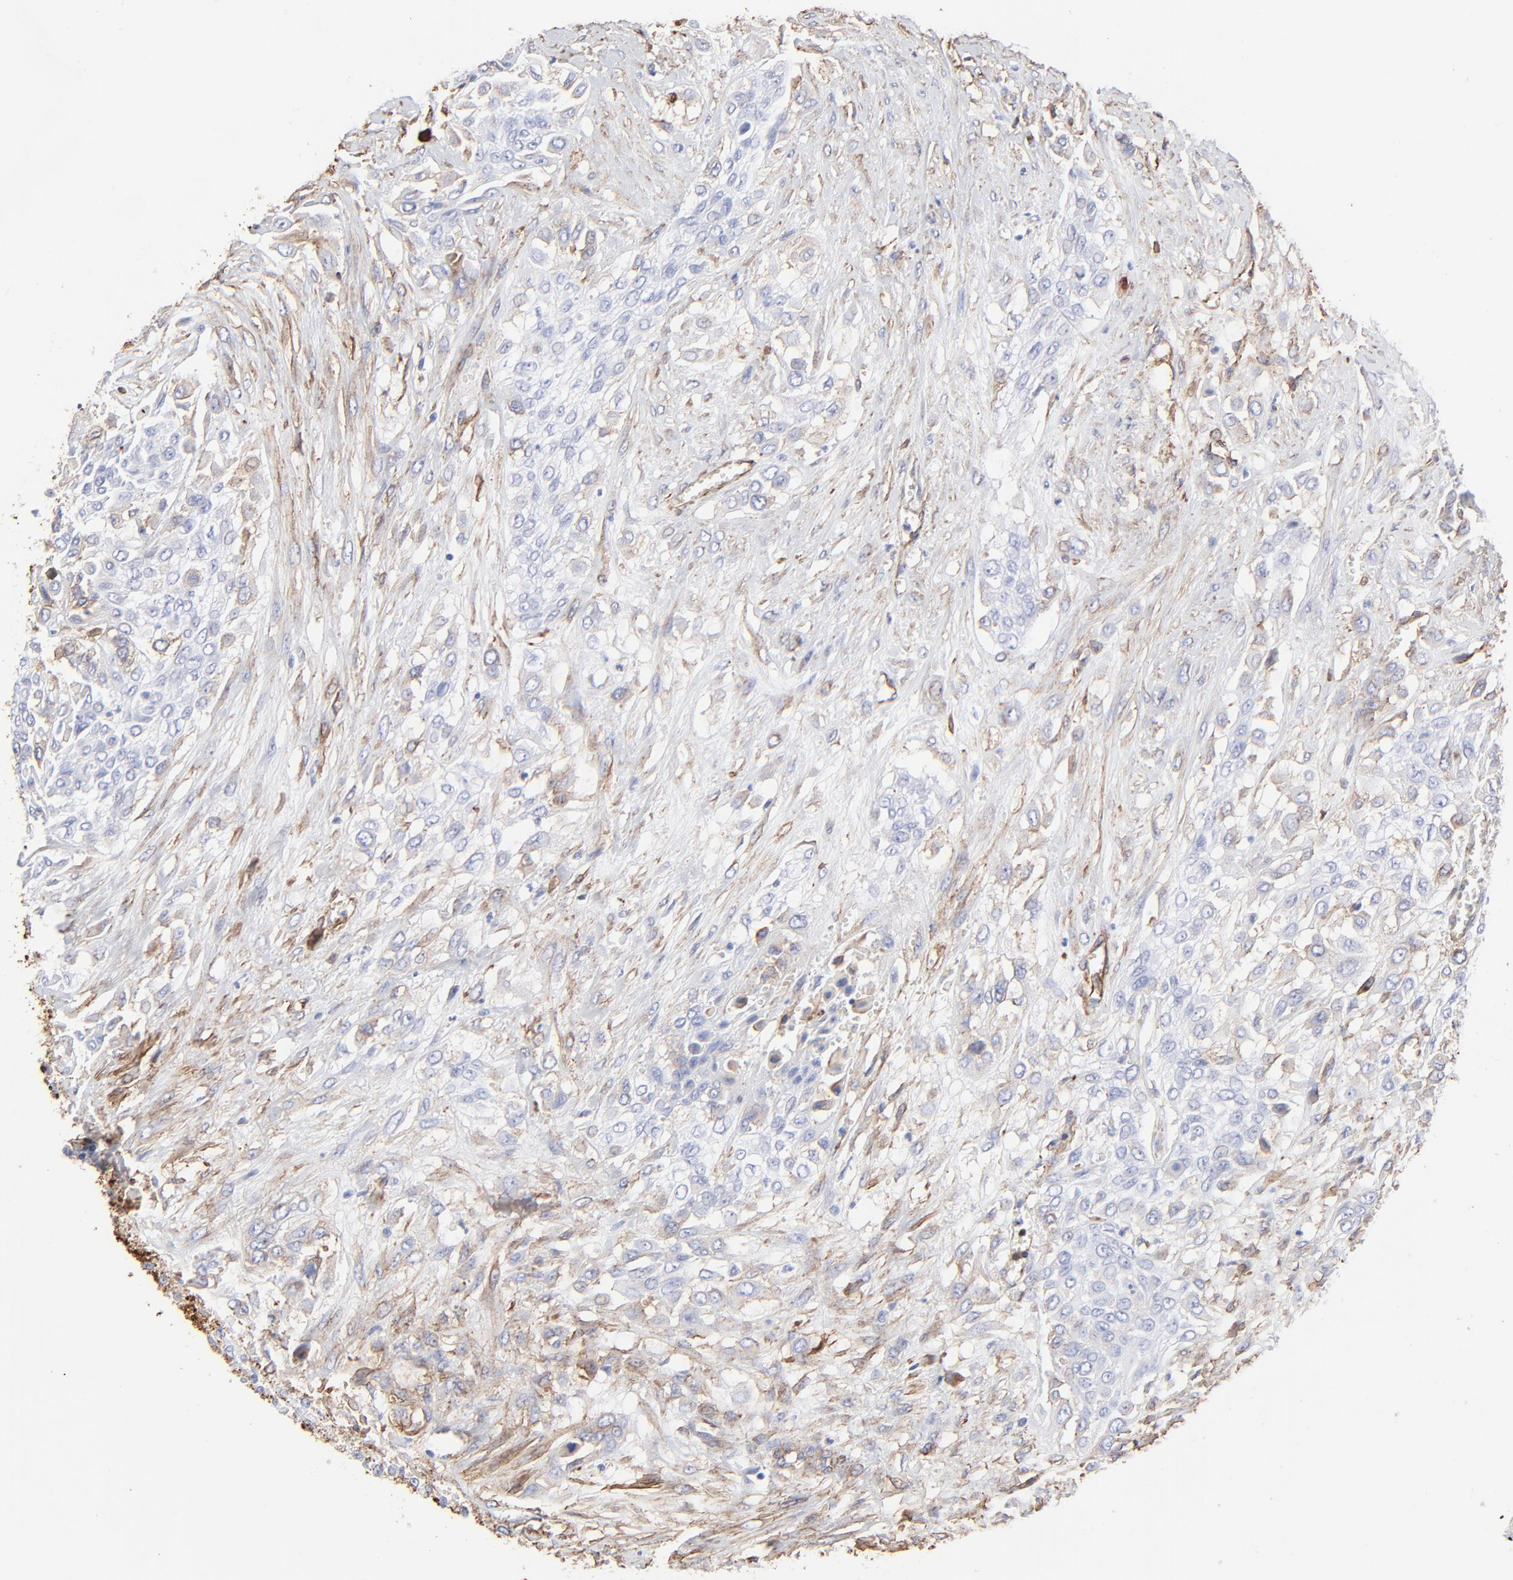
{"staining": {"intensity": "weak", "quantity": "<25%", "location": "cytoplasmic/membranous"}, "tissue": "urothelial cancer", "cell_type": "Tumor cells", "image_type": "cancer", "snomed": [{"axis": "morphology", "description": "Urothelial carcinoma, High grade"}, {"axis": "topography", "description": "Urinary bladder"}], "caption": "An image of high-grade urothelial carcinoma stained for a protein shows no brown staining in tumor cells.", "gene": "CAV1", "patient": {"sex": "male", "age": 57}}